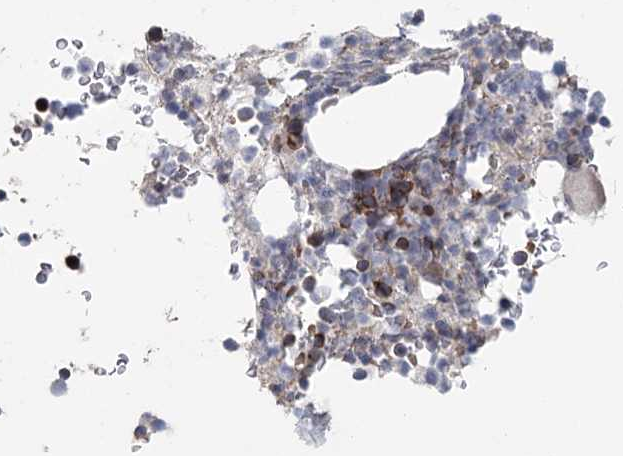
{"staining": {"intensity": "moderate", "quantity": "<25%", "location": "cytoplasmic/membranous"}, "tissue": "bone marrow", "cell_type": "Hematopoietic cells", "image_type": "normal", "snomed": [{"axis": "morphology", "description": "Normal tissue, NOS"}, {"axis": "topography", "description": "Bone marrow"}], "caption": "The immunohistochemical stain highlights moderate cytoplasmic/membranous expression in hematopoietic cells of normal bone marrow.", "gene": "MAP3K13", "patient": {"sex": "male", "age": 58}}